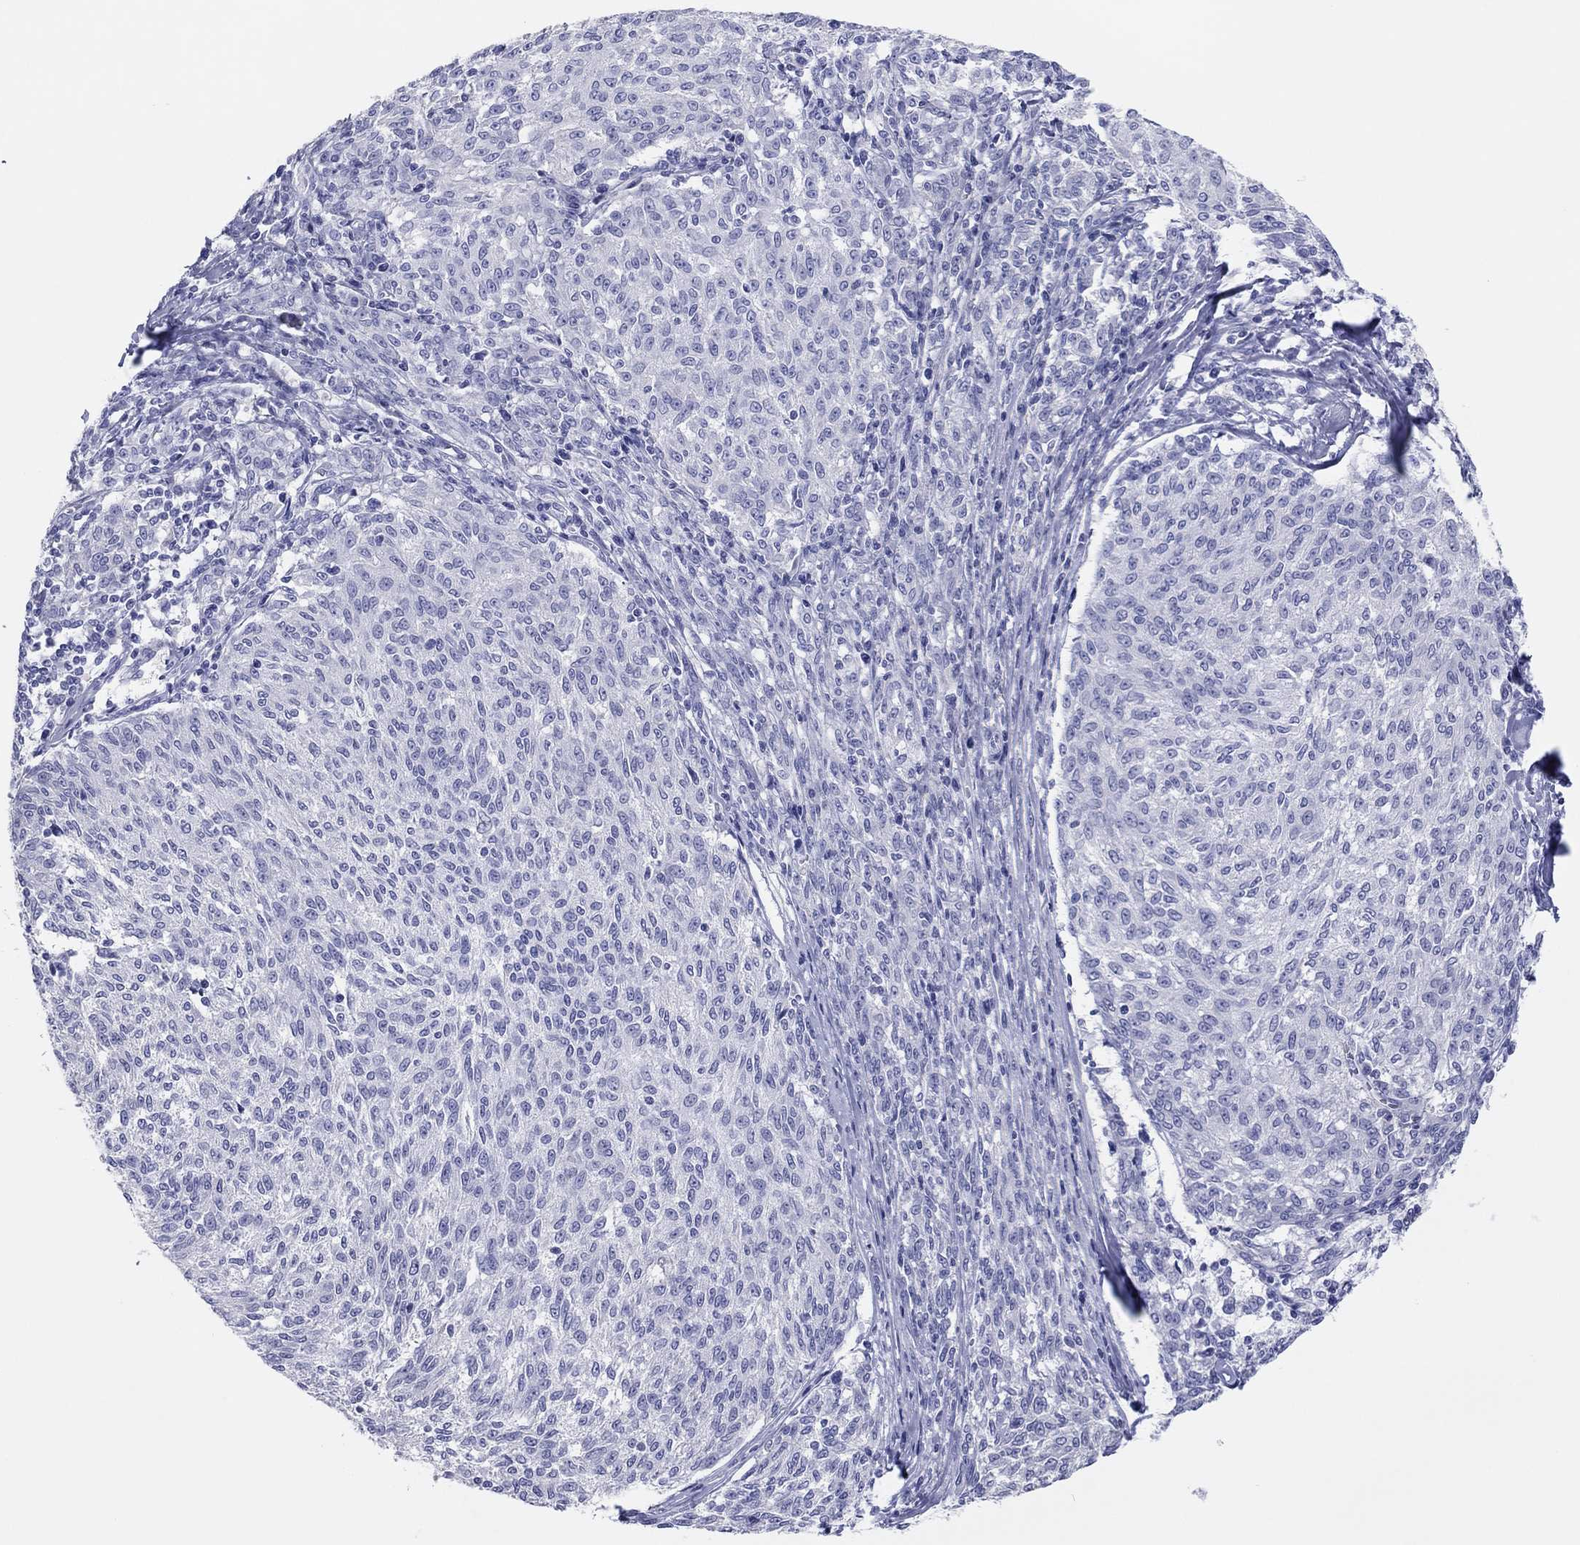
{"staining": {"intensity": "negative", "quantity": "none", "location": "none"}, "tissue": "melanoma", "cell_type": "Tumor cells", "image_type": "cancer", "snomed": [{"axis": "morphology", "description": "Malignant melanoma, NOS"}, {"axis": "topography", "description": "Skin"}], "caption": "A histopathology image of human malignant melanoma is negative for staining in tumor cells.", "gene": "ERICH3", "patient": {"sex": "female", "age": 72}}